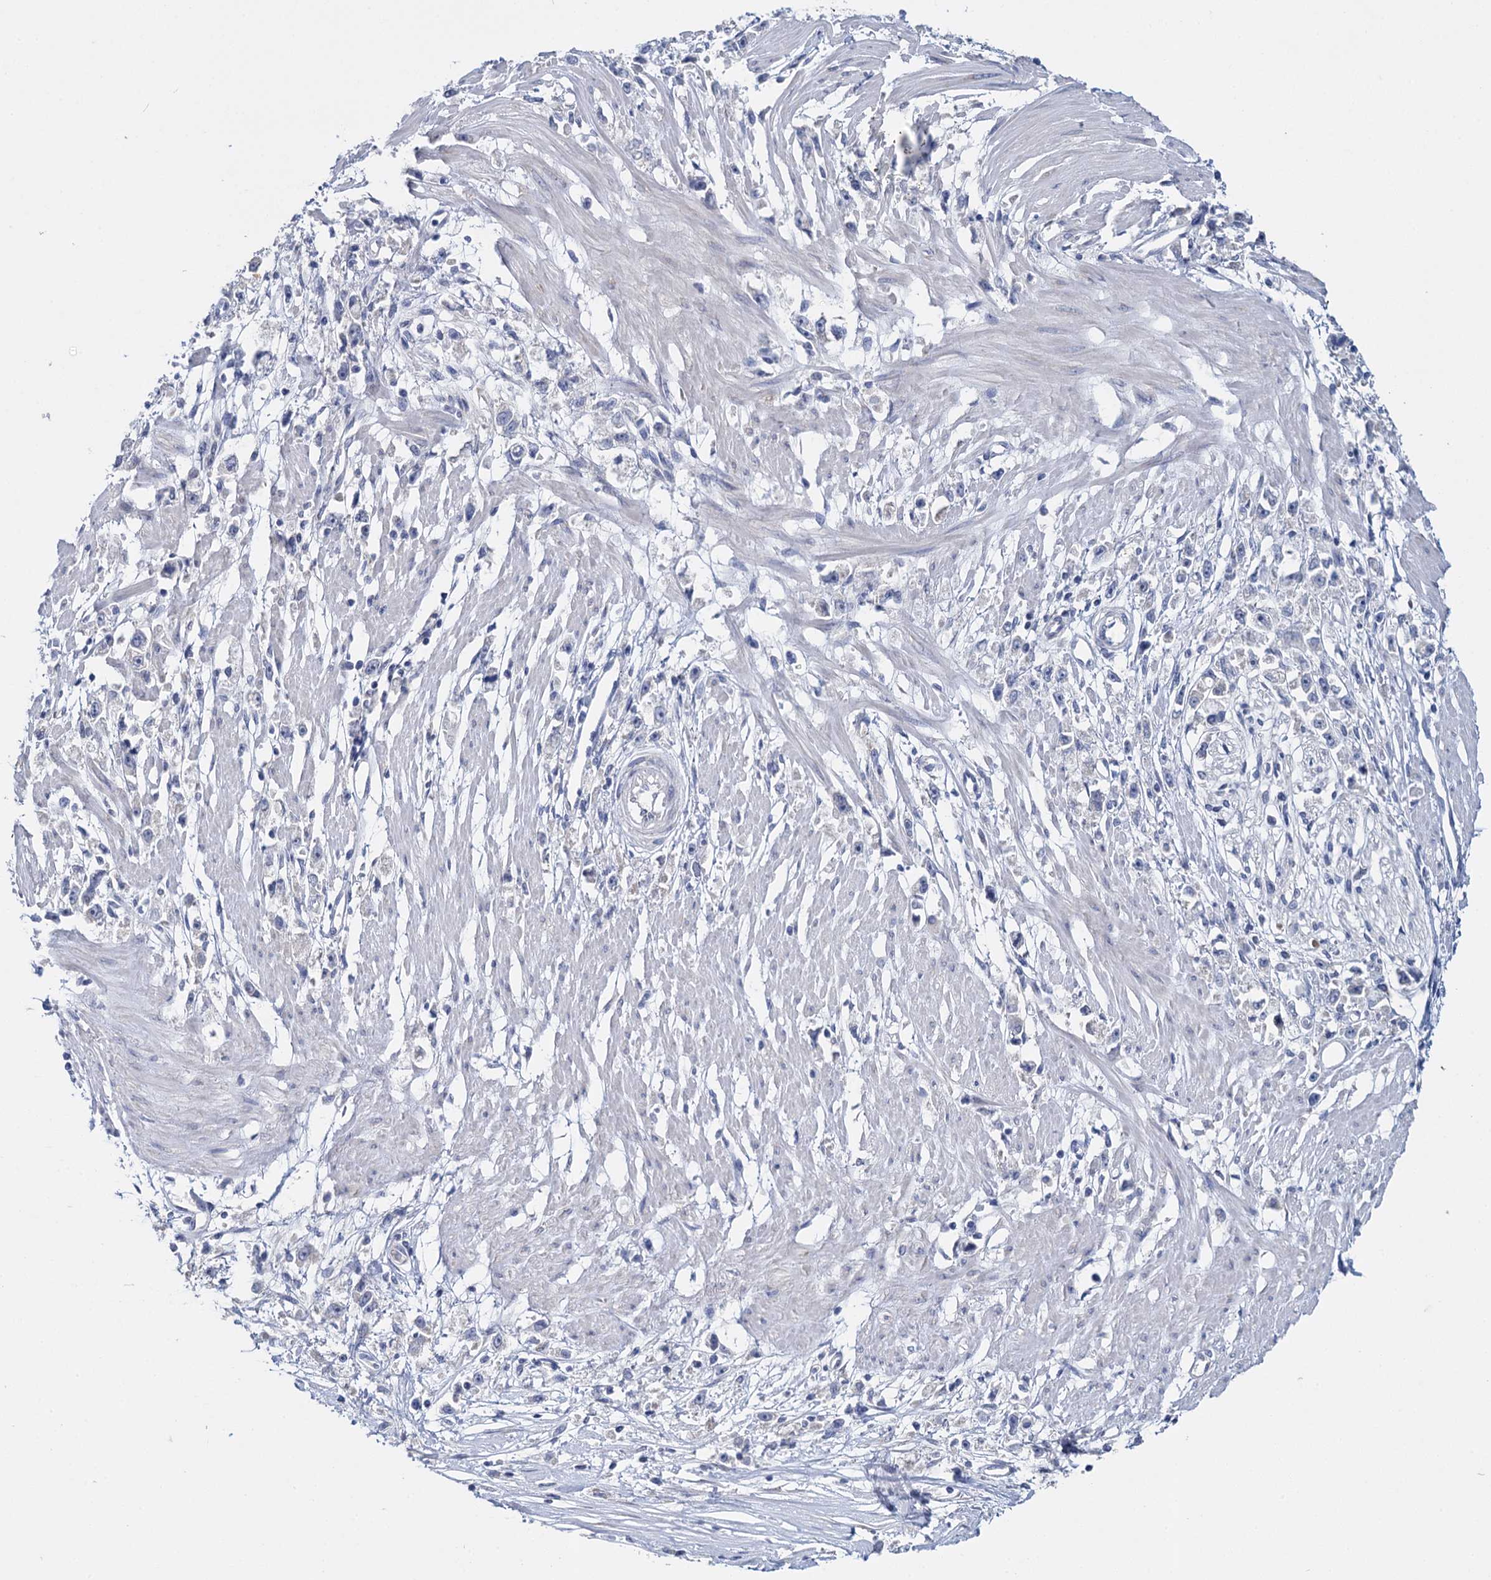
{"staining": {"intensity": "negative", "quantity": "none", "location": "none"}, "tissue": "stomach cancer", "cell_type": "Tumor cells", "image_type": "cancer", "snomed": [{"axis": "morphology", "description": "Adenocarcinoma, NOS"}, {"axis": "topography", "description": "Stomach"}], "caption": "IHC of human stomach cancer (adenocarcinoma) displays no staining in tumor cells. Nuclei are stained in blue.", "gene": "GSTM2", "patient": {"sex": "female", "age": 59}}